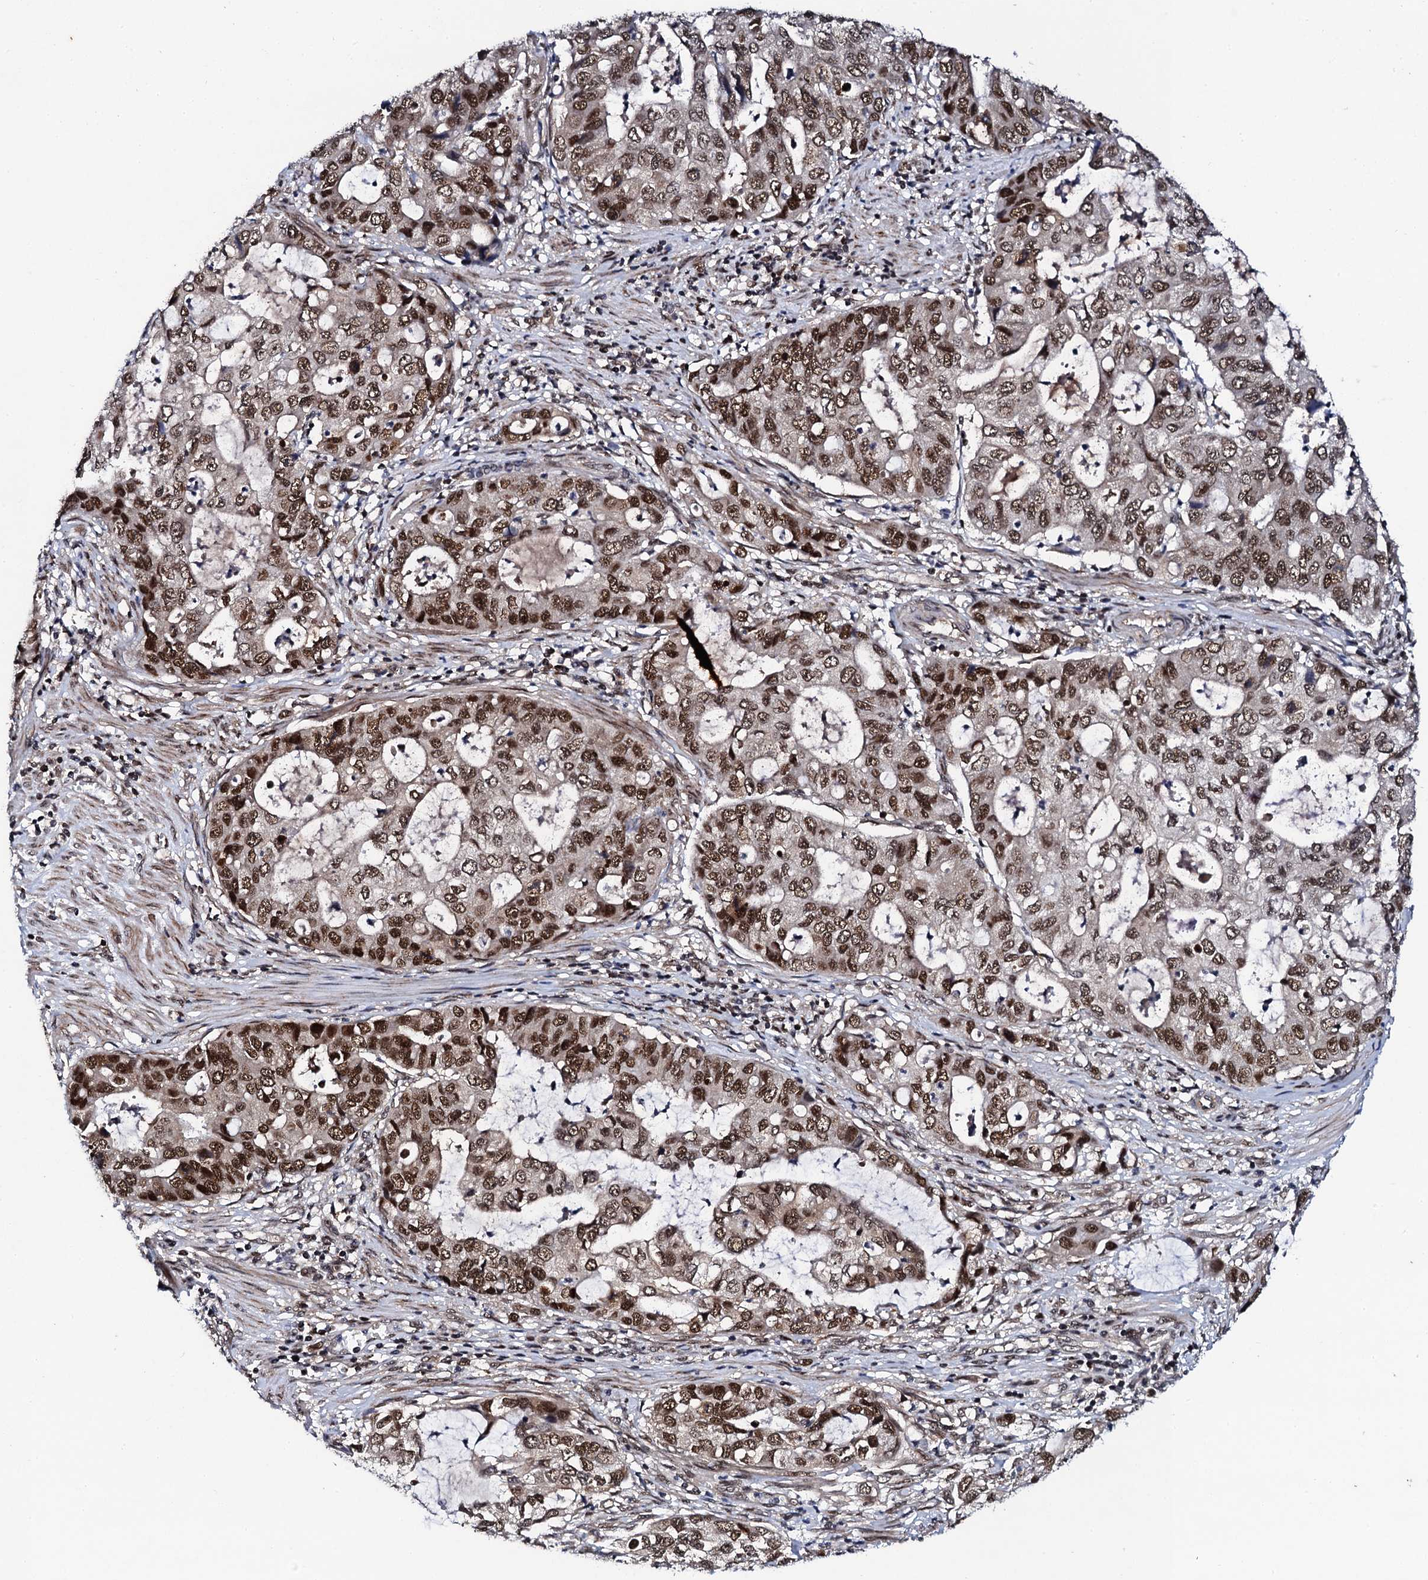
{"staining": {"intensity": "strong", "quantity": ">75%", "location": "nuclear"}, "tissue": "stomach cancer", "cell_type": "Tumor cells", "image_type": "cancer", "snomed": [{"axis": "morphology", "description": "Adenocarcinoma, NOS"}, {"axis": "topography", "description": "Stomach, upper"}], "caption": "Strong nuclear protein positivity is identified in about >75% of tumor cells in stomach adenocarcinoma.", "gene": "CSTF3", "patient": {"sex": "female", "age": 52}}